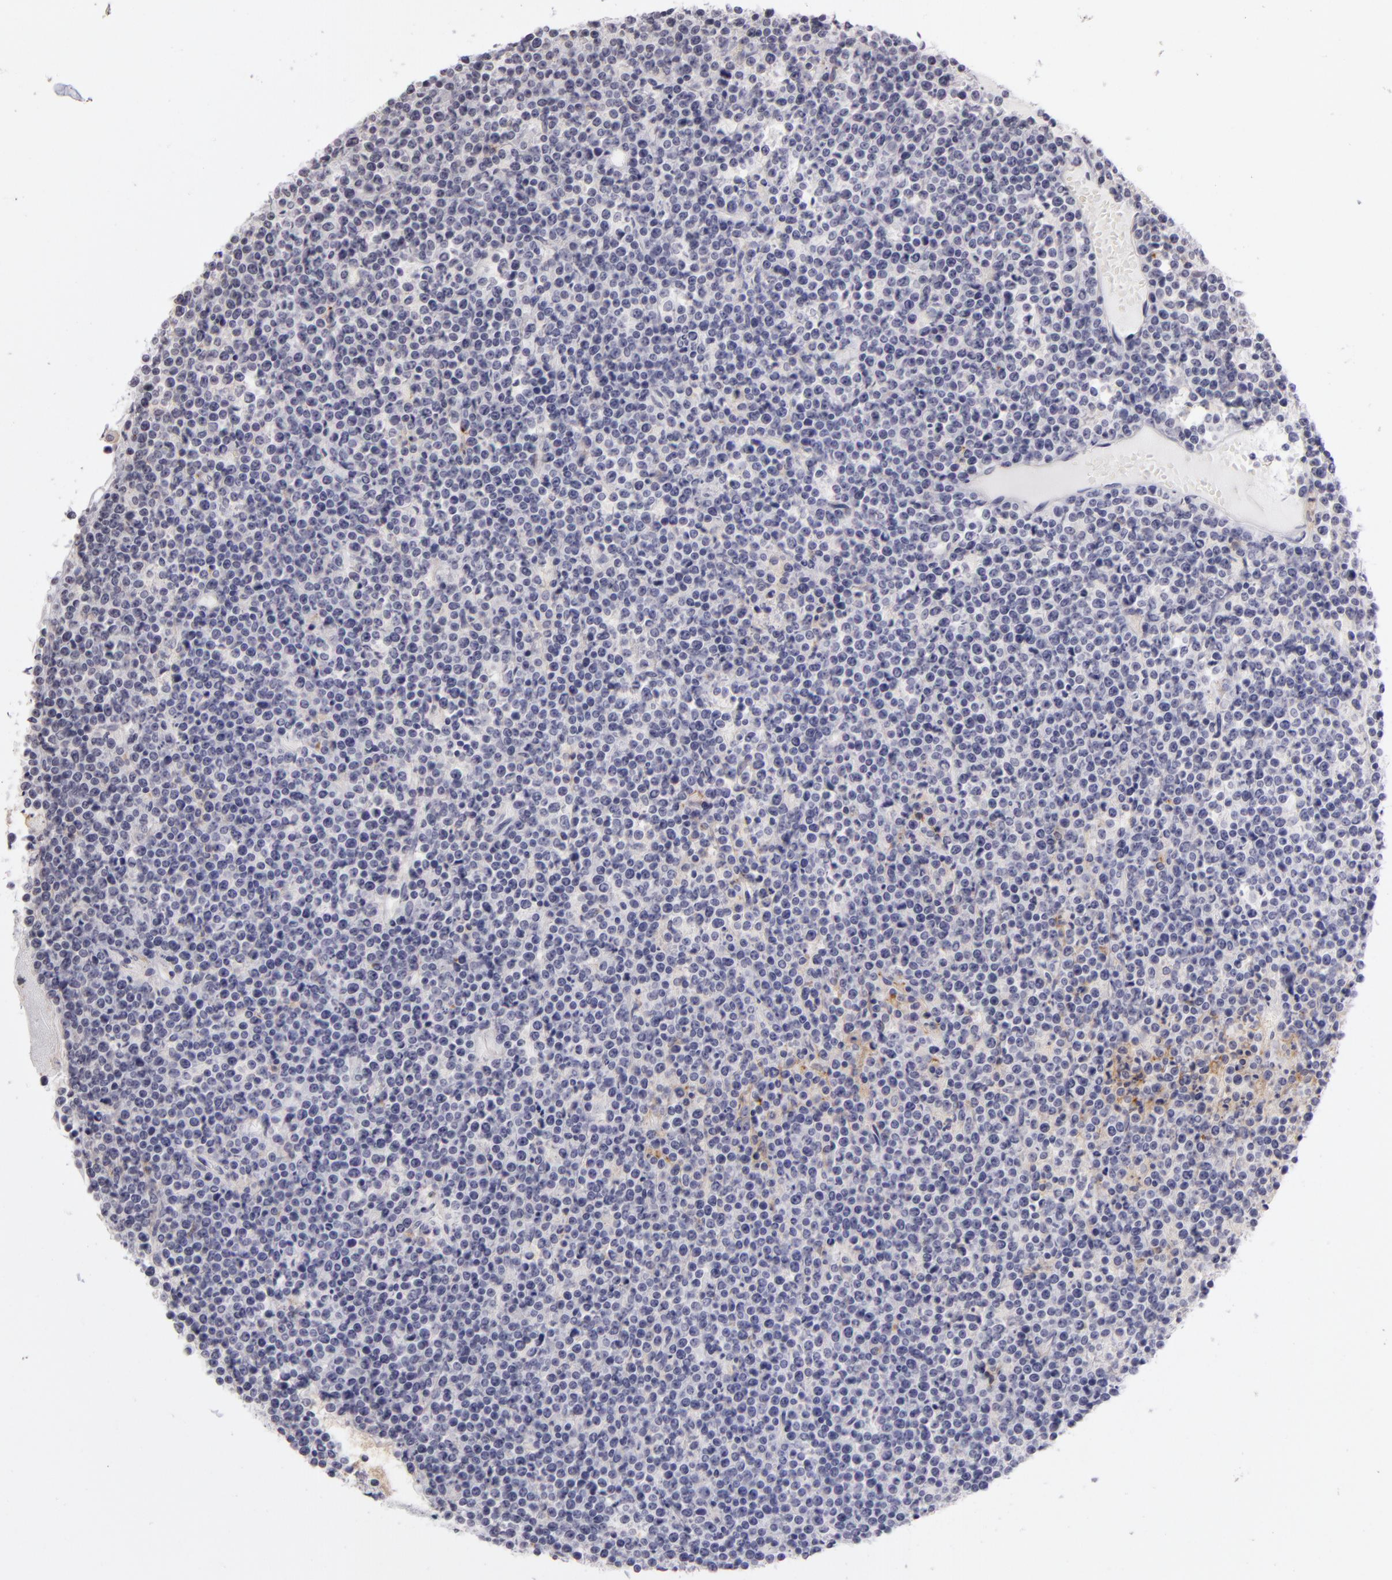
{"staining": {"intensity": "negative", "quantity": "none", "location": "none"}, "tissue": "lymphoma", "cell_type": "Tumor cells", "image_type": "cancer", "snomed": [{"axis": "morphology", "description": "Malignant lymphoma, non-Hodgkin's type, High grade"}, {"axis": "topography", "description": "Ovary"}], "caption": "IHC micrograph of human lymphoma stained for a protein (brown), which exhibits no staining in tumor cells. (Brightfield microscopy of DAB (3,3'-diaminobenzidine) immunohistochemistry (IHC) at high magnification).", "gene": "CD40", "patient": {"sex": "female", "age": 56}}